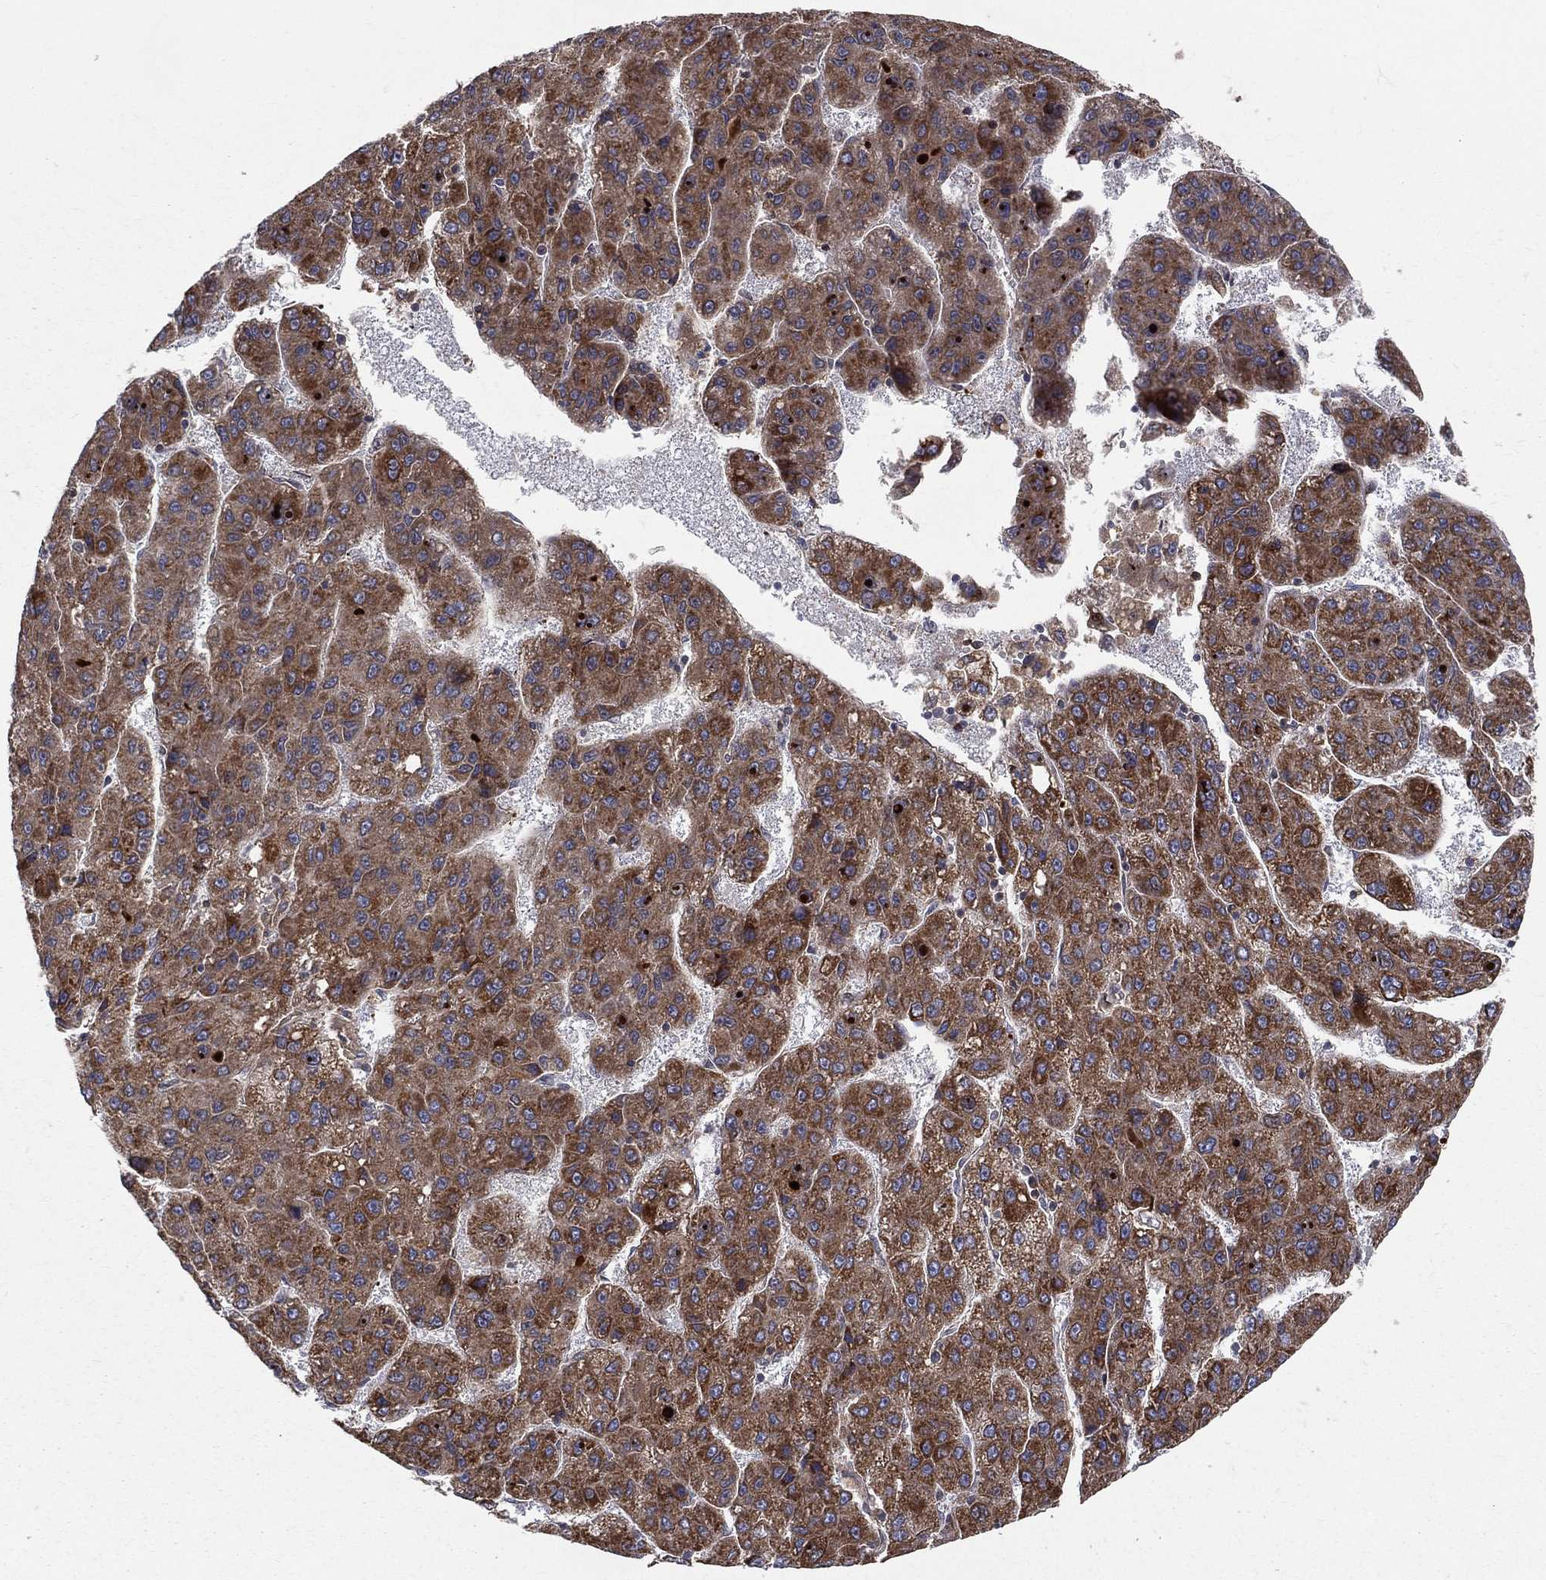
{"staining": {"intensity": "strong", "quantity": ">75%", "location": "cytoplasmic/membranous"}, "tissue": "liver cancer", "cell_type": "Tumor cells", "image_type": "cancer", "snomed": [{"axis": "morphology", "description": "Carcinoma, Hepatocellular, NOS"}, {"axis": "topography", "description": "Liver"}], "caption": "A brown stain labels strong cytoplasmic/membranous expression of a protein in human liver cancer (hepatocellular carcinoma) tumor cells.", "gene": "MIX23", "patient": {"sex": "female", "age": 82}}